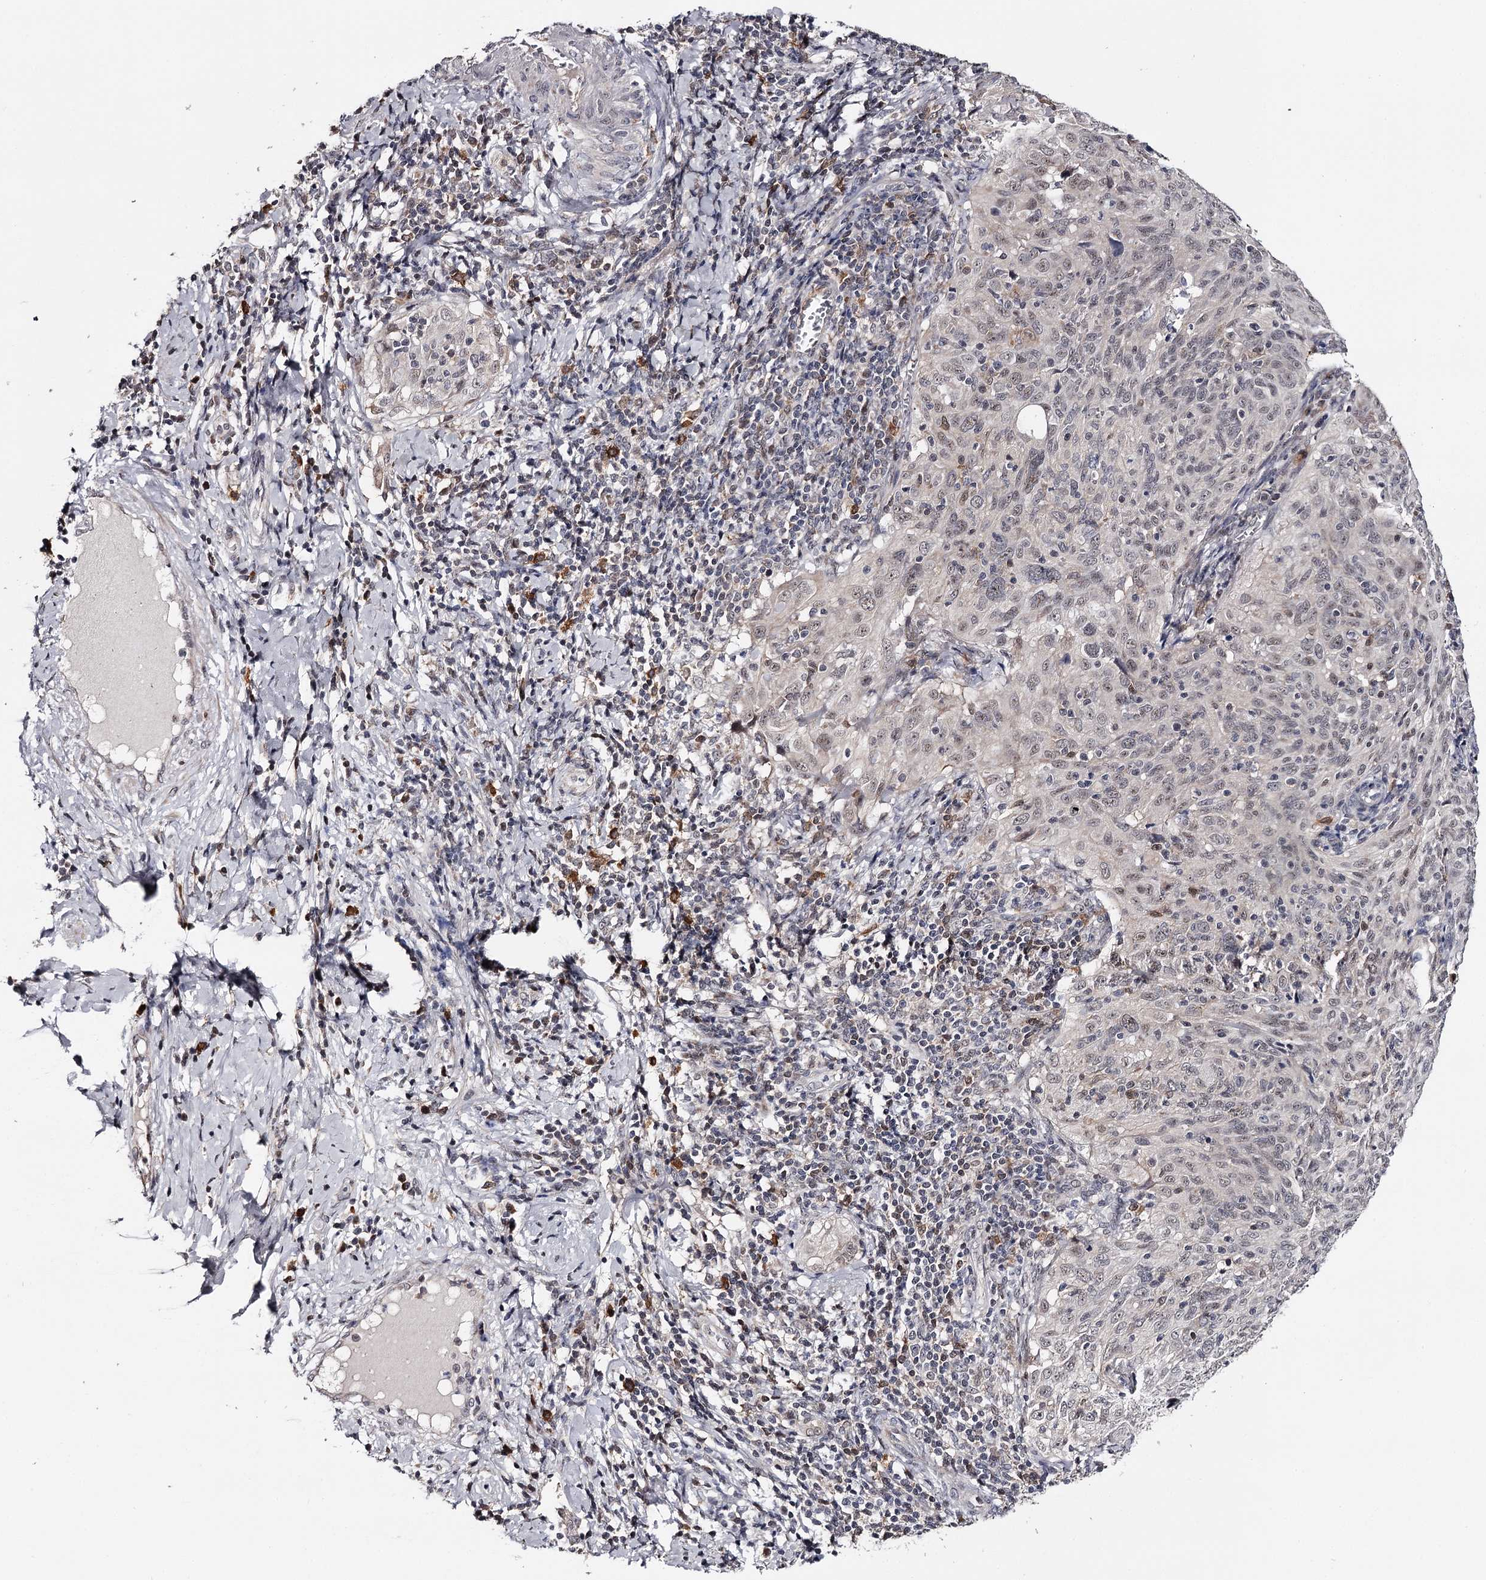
{"staining": {"intensity": "weak", "quantity": ">75%", "location": "nuclear"}, "tissue": "cervical cancer", "cell_type": "Tumor cells", "image_type": "cancer", "snomed": [{"axis": "morphology", "description": "Squamous cell carcinoma, NOS"}, {"axis": "topography", "description": "Cervix"}], "caption": "Immunohistochemistry (IHC) of cervical squamous cell carcinoma displays low levels of weak nuclear staining in about >75% of tumor cells.", "gene": "GTSF1", "patient": {"sex": "female", "age": 31}}